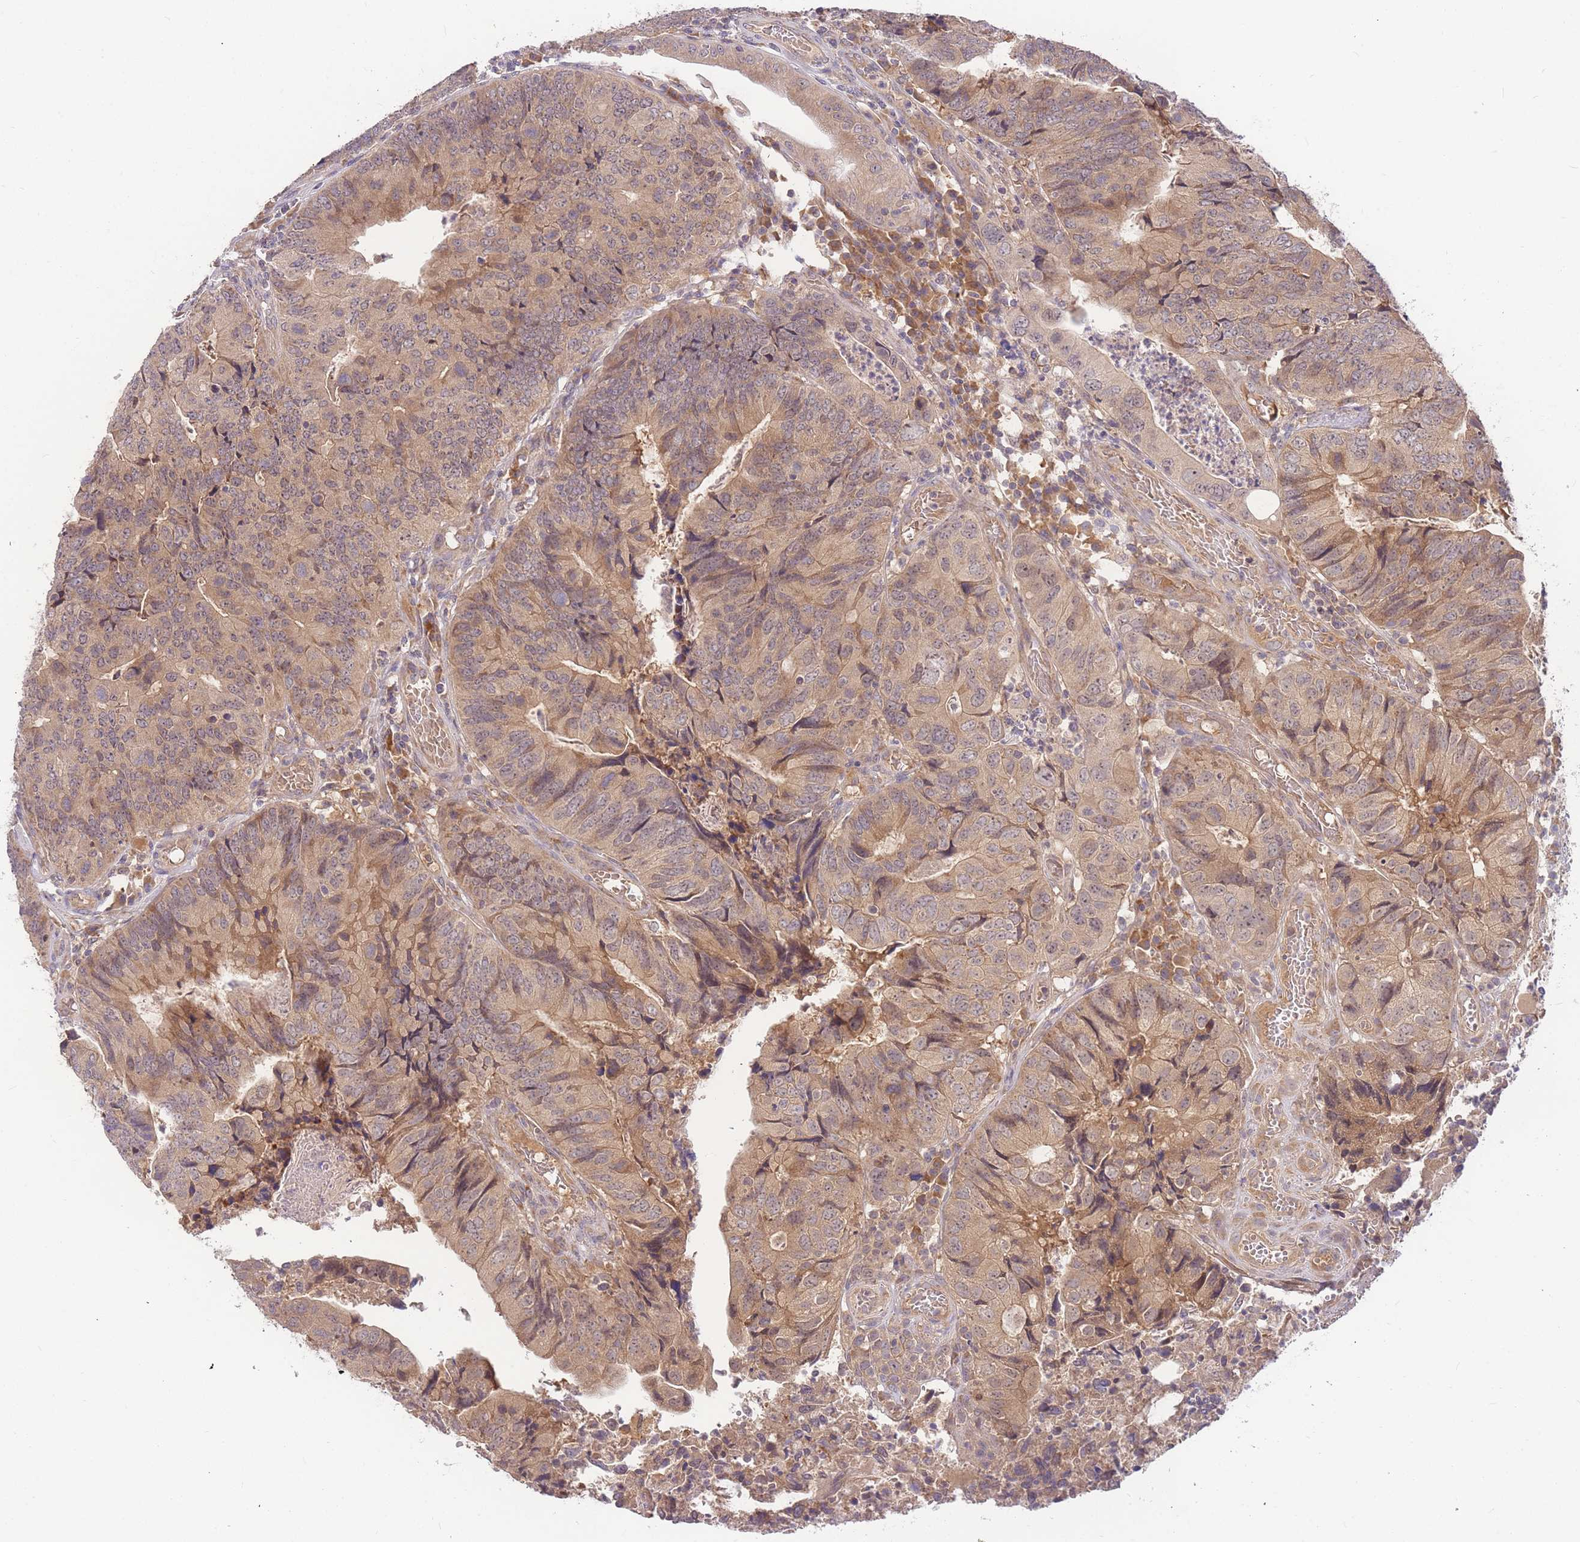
{"staining": {"intensity": "weak", "quantity": ">75%", "location": "cytoplasmic/membranous"}, "tissue": "colorectal cancer", "cell_type": "Tumor cells", "image_type": "cancer", "snomed": [{"axis": "morphology", "description": "Adenocarcinoma, NOS"}, {"axis": "topography", "description": "Colon"}], "caption": "Colorectal cancer (adenocarcinoma) stained with a protein marker reveals weak staining in tumor cells.", "gene": "ZNF577", "patient": {"sex": "female", "age": 67}}